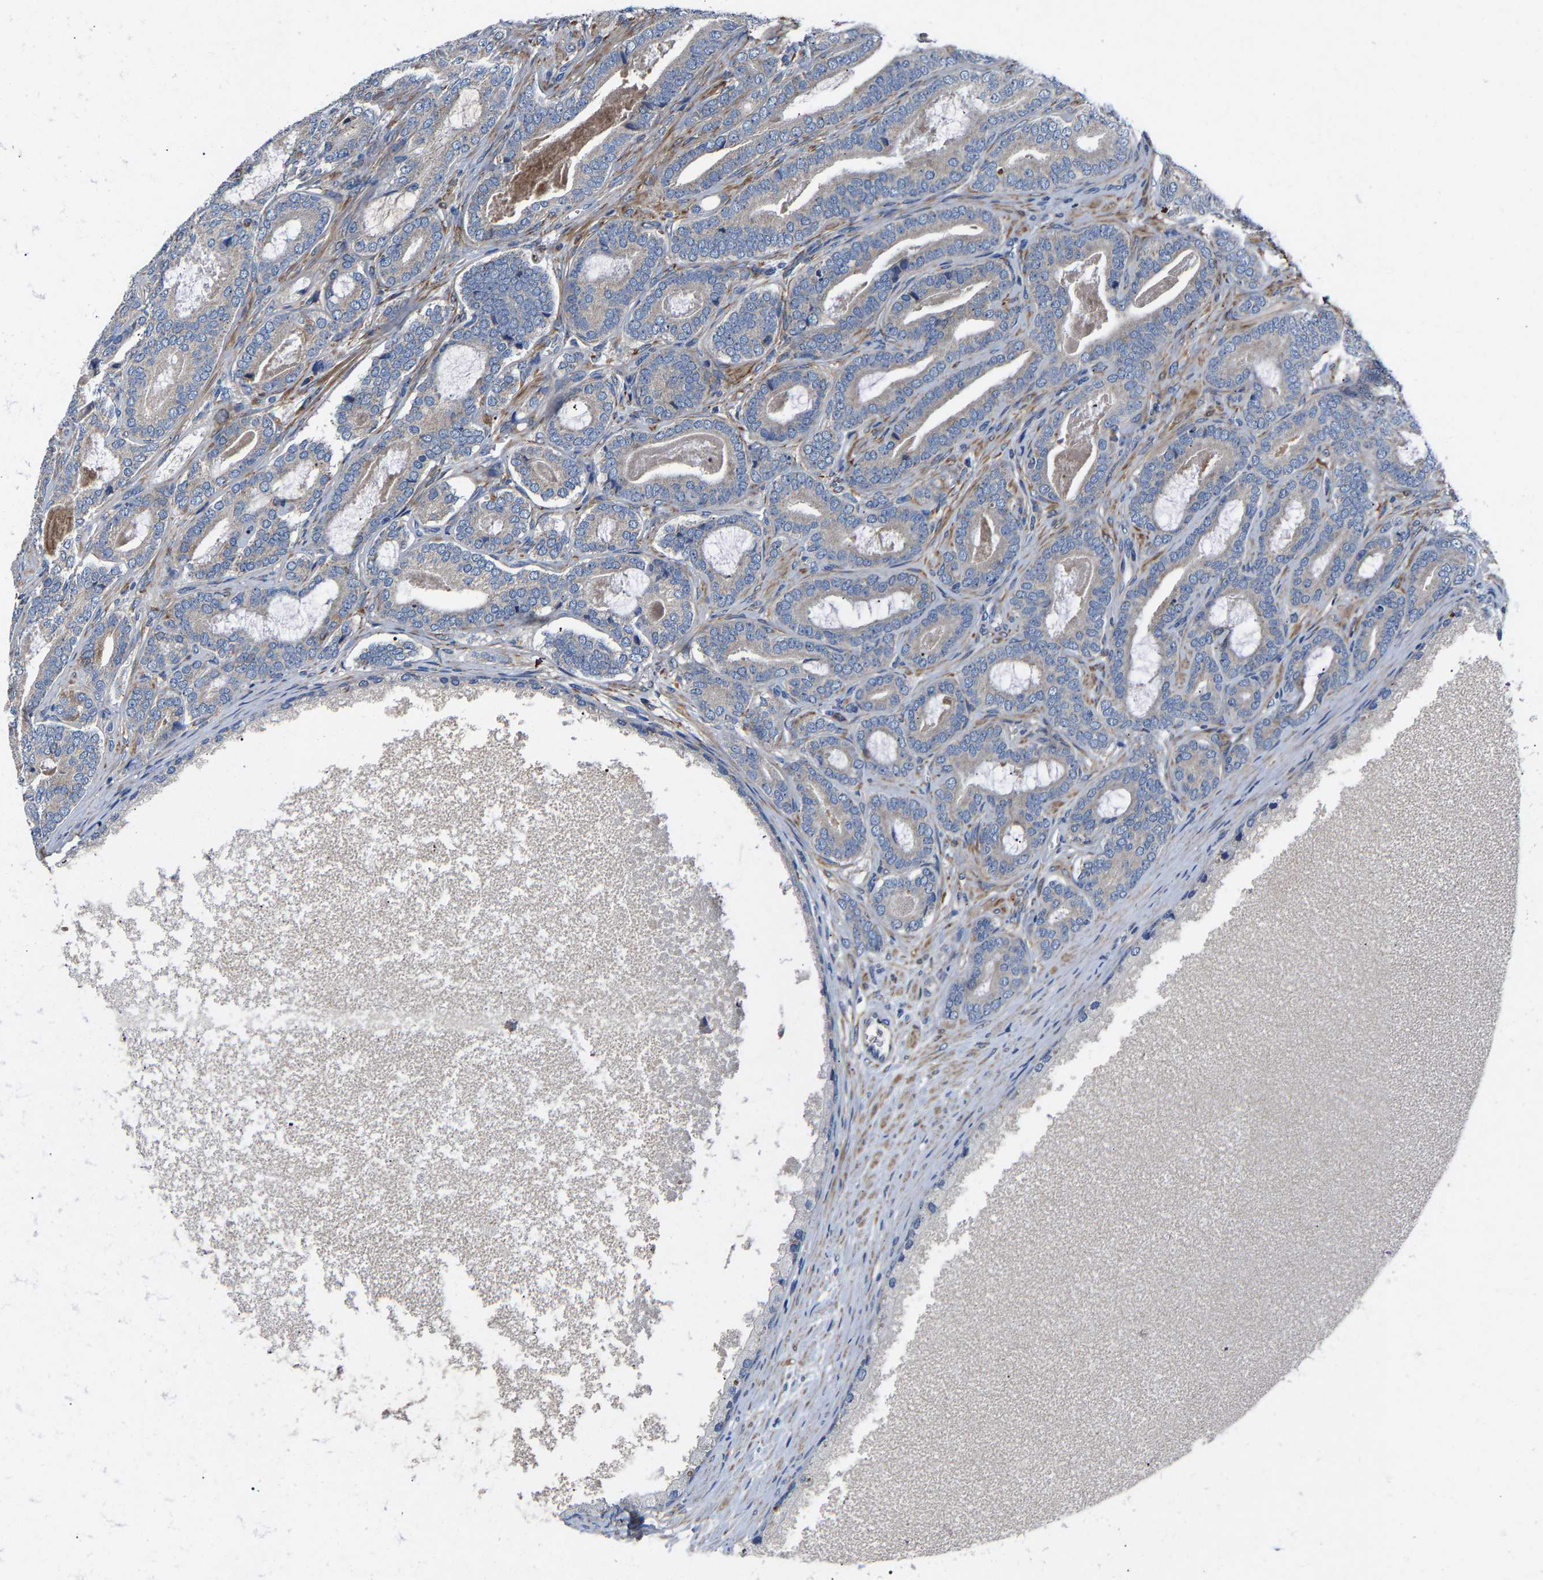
{"staining": {"intensity": "negative", "quantity": "none", "location": "none"}, "tissue": "prostate cancer", "cell_type": "Tumor cells", "image_type": "cancer", "snomed": [{"axis": "morphology", "description": "Adenocarcinoma, High grade"}, {"axis": "topography", "description": "Prostate"}], "caption": "A micrograph of high-grade adenocarcinoma (prostate) stained for a protein exhibits no brown staining in tumor cells. (Stains: DAB (3,3'-diaminobenzidine) immunohistochemistry with hematoxylin counter stain, Microscopy: brightfield microscopy at high magnification).", "gene": "CCDC171", "patient": {"sex": "male", "age": 60}}